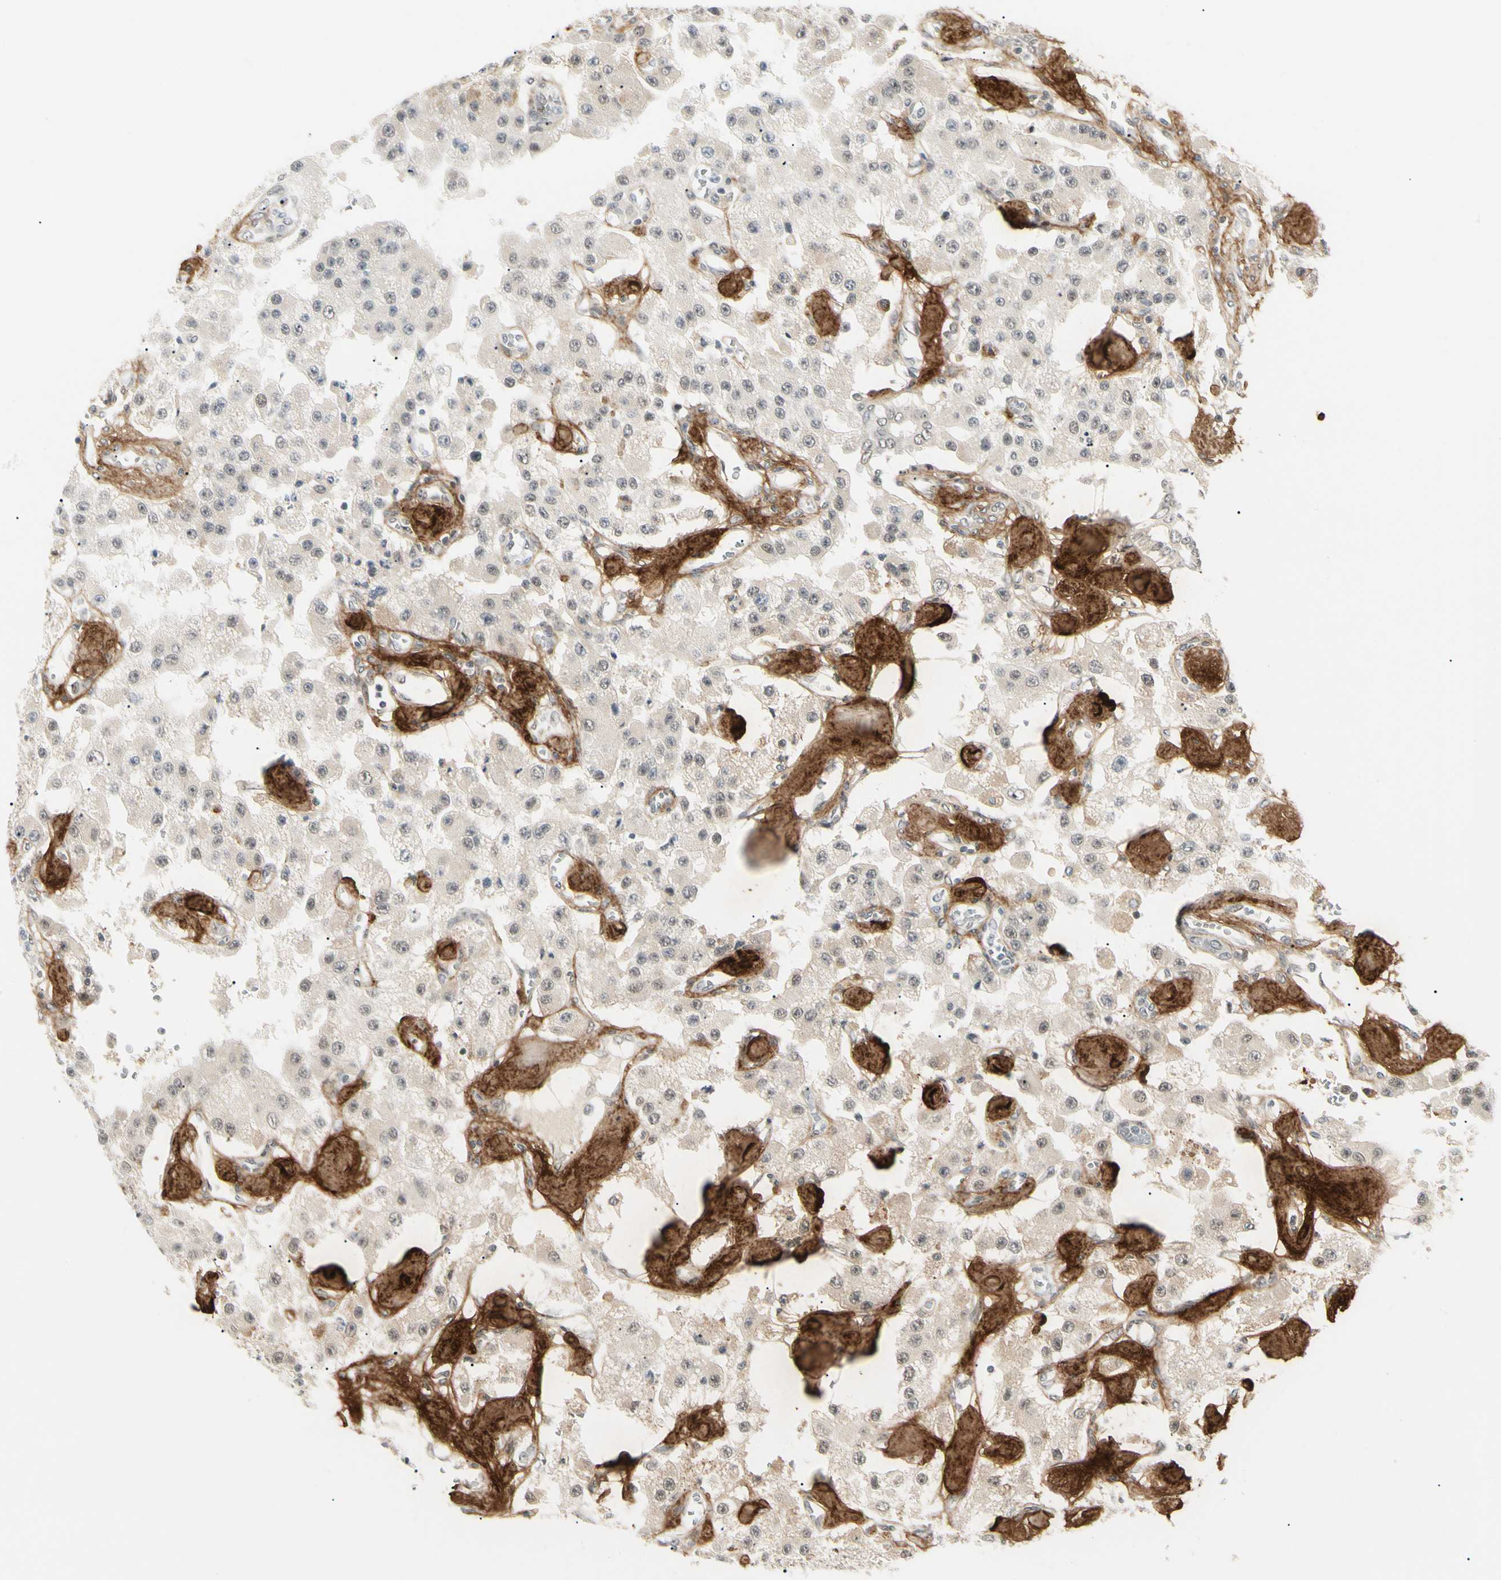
{"staining": {"intensity": "negative", "quantity": "none", "location": "none"}, "tissue": "carcinoid", "cell_type": "Tumor cells", "image_type": "cancer", "snomed": [{"axis": "morphology", "description": "Carcinoid, malignant, NOS"}, {"axis": "topography", "description": "Pancreas"}], "caption": "A photomicrograph of malignant carcinoid stained for a protein exhibits no brown staining in tumor cells.", "gene": "ASPN", "patient": {"sex": "male", "age": 41}}